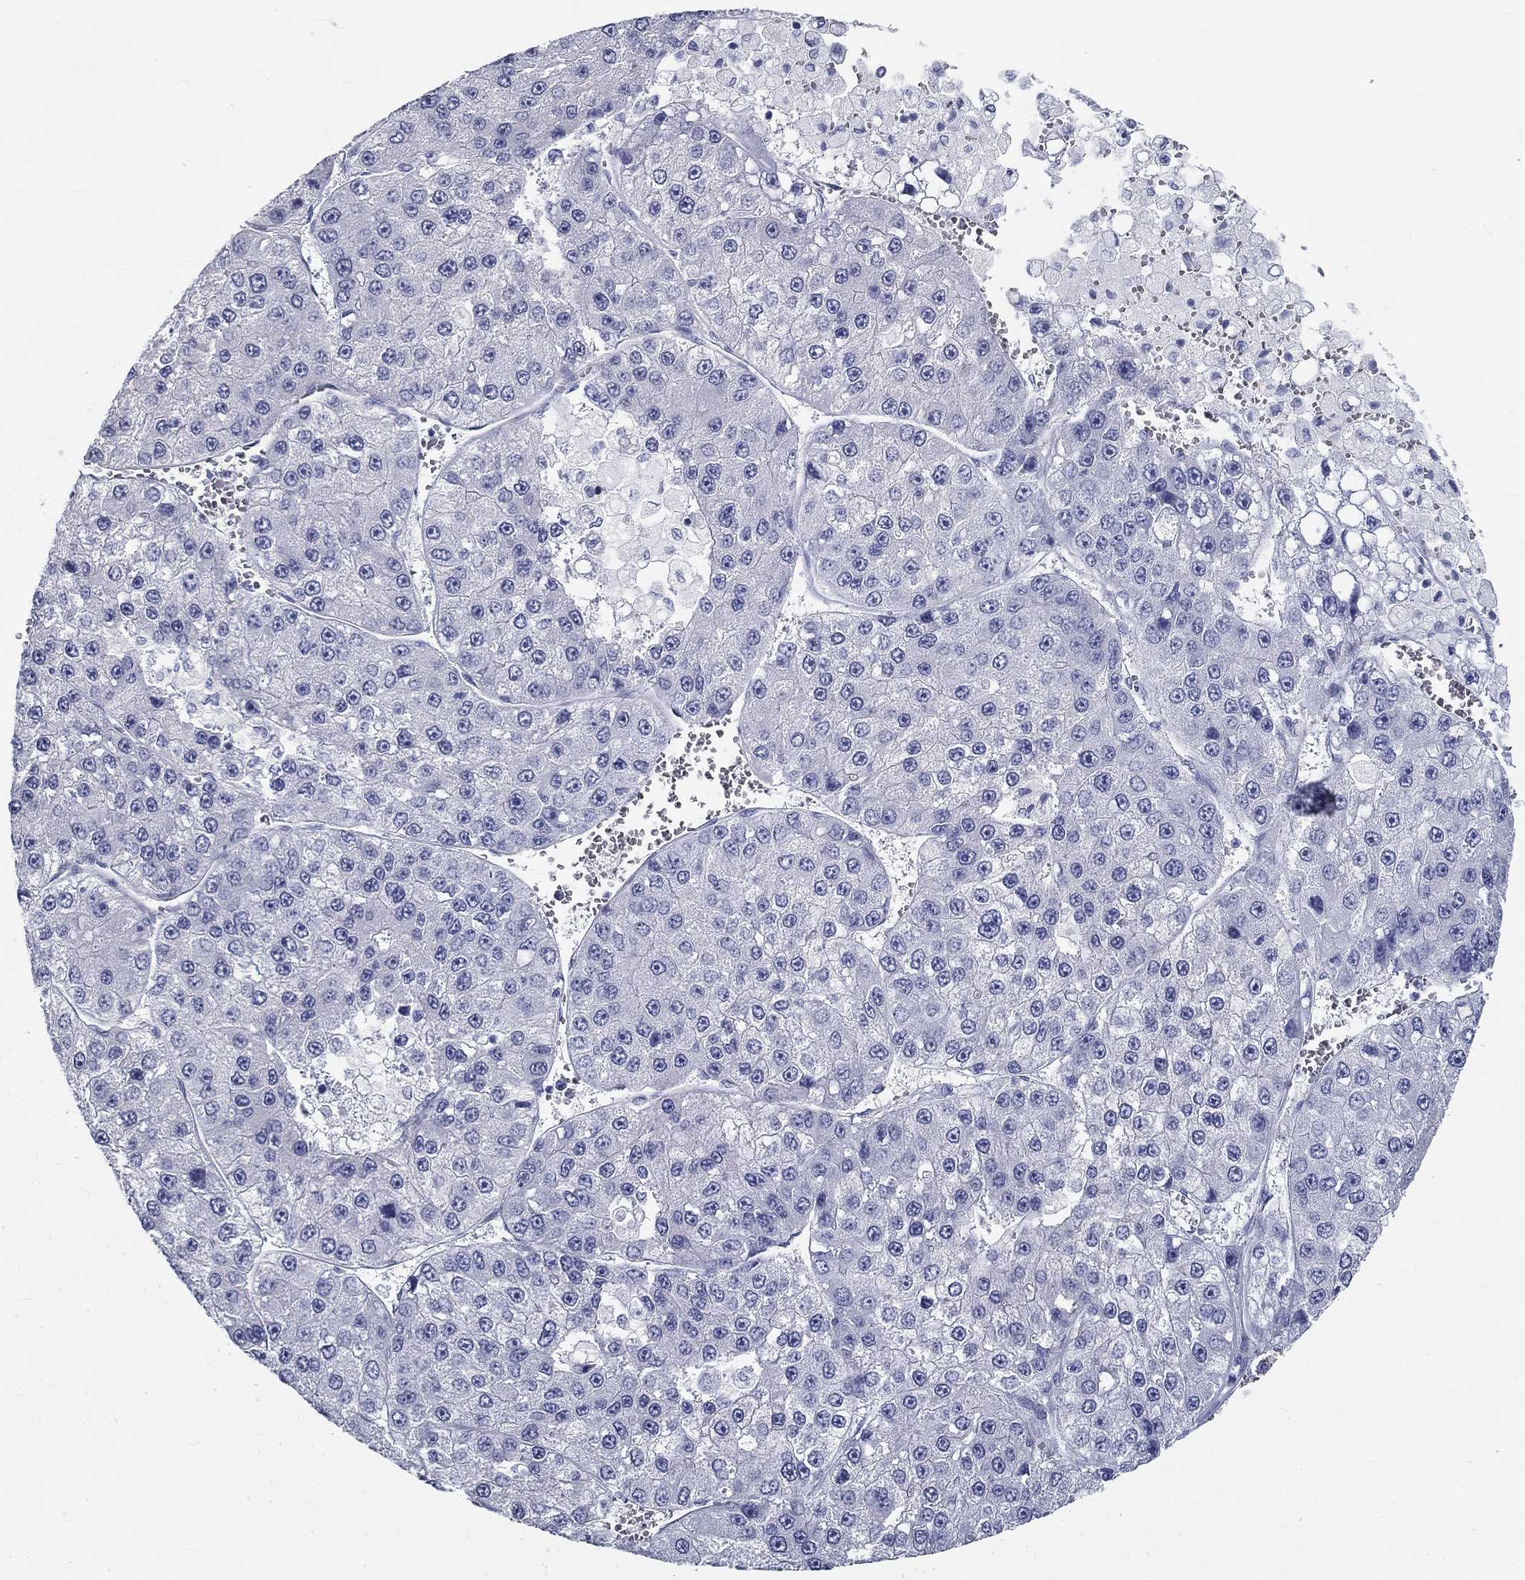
{"staining": {"intensity": "negative", "quantity": "none", "location": "none"}, "tissue": "liver cancer", "cell_type": "Tumor cells", "image_type": "cancer", "snomed": [{"axis": "morphology", "description": "Carcinoma, Hepatocellular, NOS"}, {"axis": "topography", "description": "Liver"}], "caption": "Tumor cells are negative for brown protein staining in hepatocellular carcinoma (liver). The staining was performed using DAB (3,3'-diaminobenzidine) to visualize the protein expression in brown, while the nuclei were stained in blue with hematoxylin (Magnification: 20x).", "gene": "GALNTL5", "patient": {"sex": "female", "age": 73}}